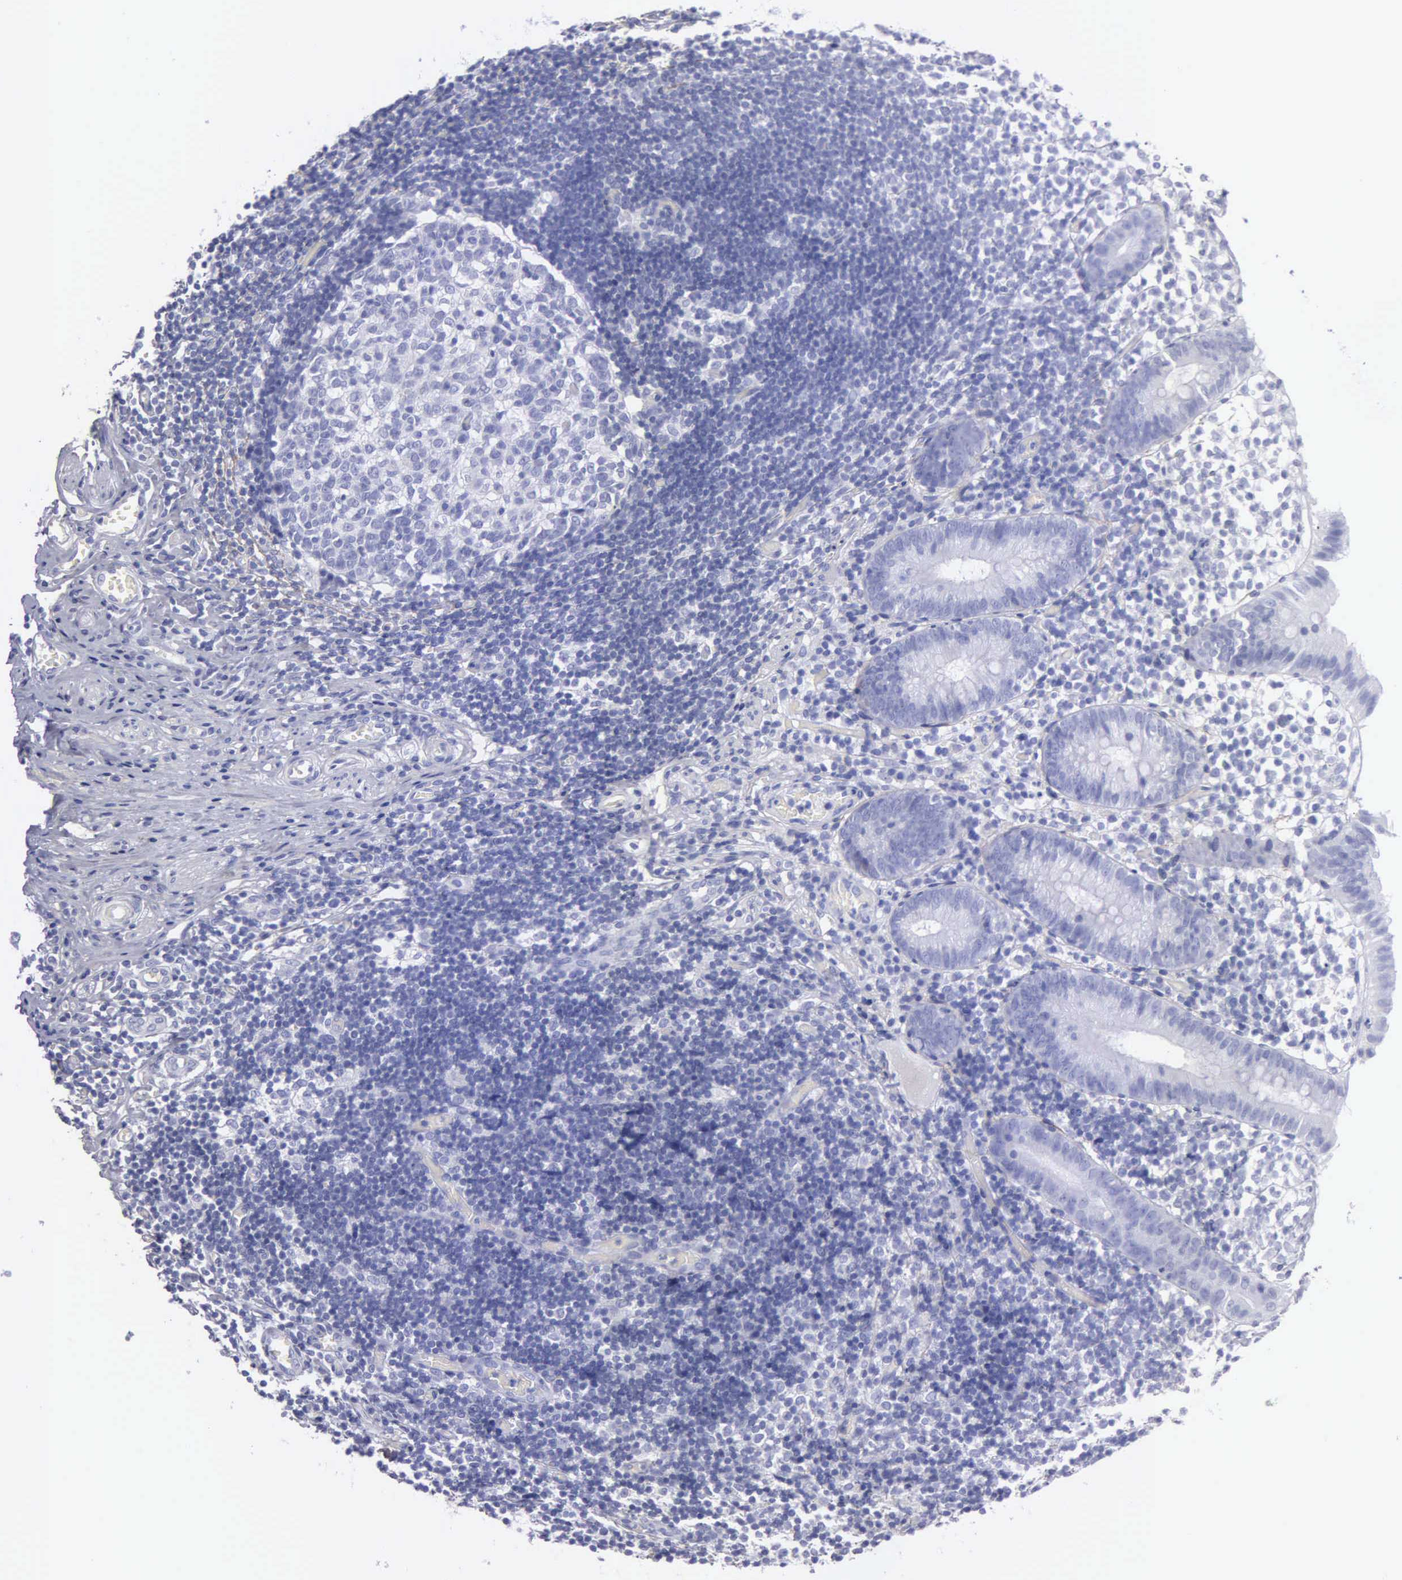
{"staining": {"intensity": "negative", "quantity": "none", "location": "none"}, "tissue": "appendix", "cell_type": "Glandular cells", "image_type": "normal", "snomed": [{"axis": "morphology", "description": "Normal tissue, NOS"}, {"axis": "topography", "description": "Appendix"}], "caption": "Immunohistochemical staining of benign human appendix reveals no significant positivity in glandular cells.", "gene": "FBLN5", "patient": {"sex": "male", "age": 25}}